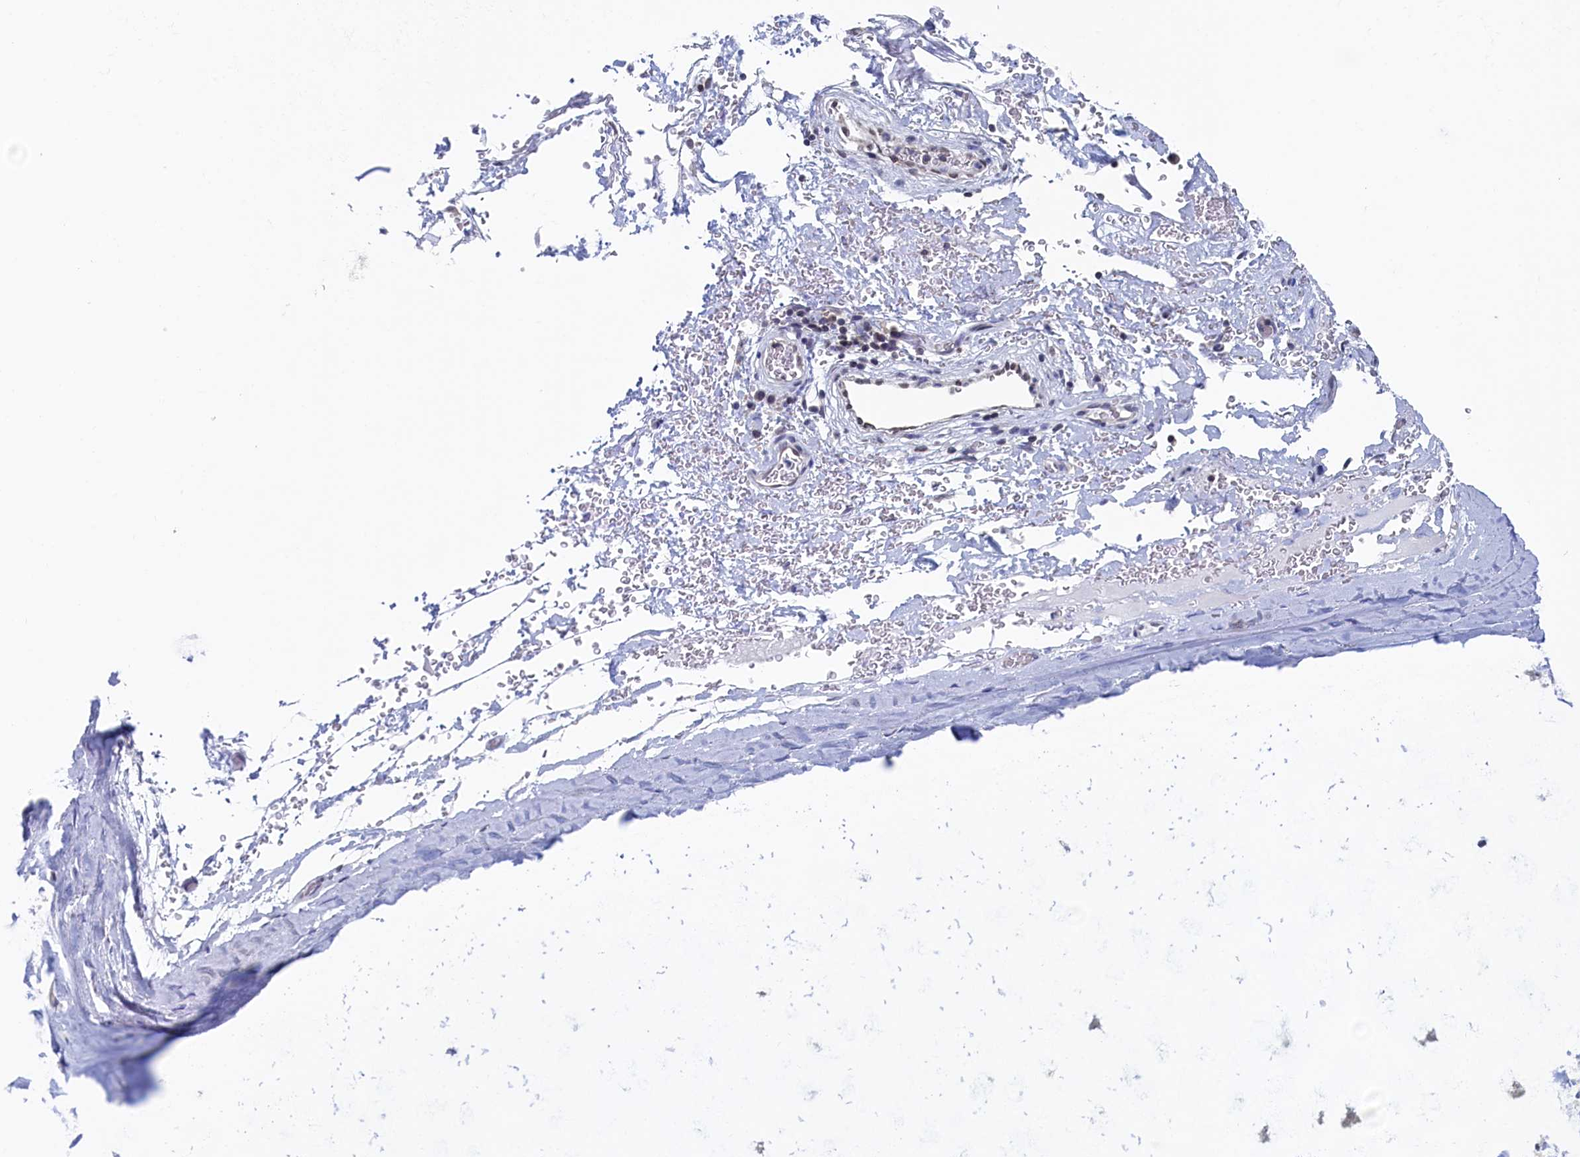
{"staining": {"intensity": "negative", "quantity": "none", "location": "none"}, "tissue": "adipose tissue", "cell_type": "Adipocytes", "image_type": "normal", "snomed": [{"axis": "morphology", "description": "Normal tissue, NOS"}, {"axis": "topography", "description": "Cartilage tissue"}], "caption": "Adipocytes show no significant staining in normal adipose tissue. (DAB (3,3'-diaminobenzidine) IHC visualized using brightfield microscopy, high magnification).", "gene": "C11orf54", "patient": {"sex": "female", "age": 63}}